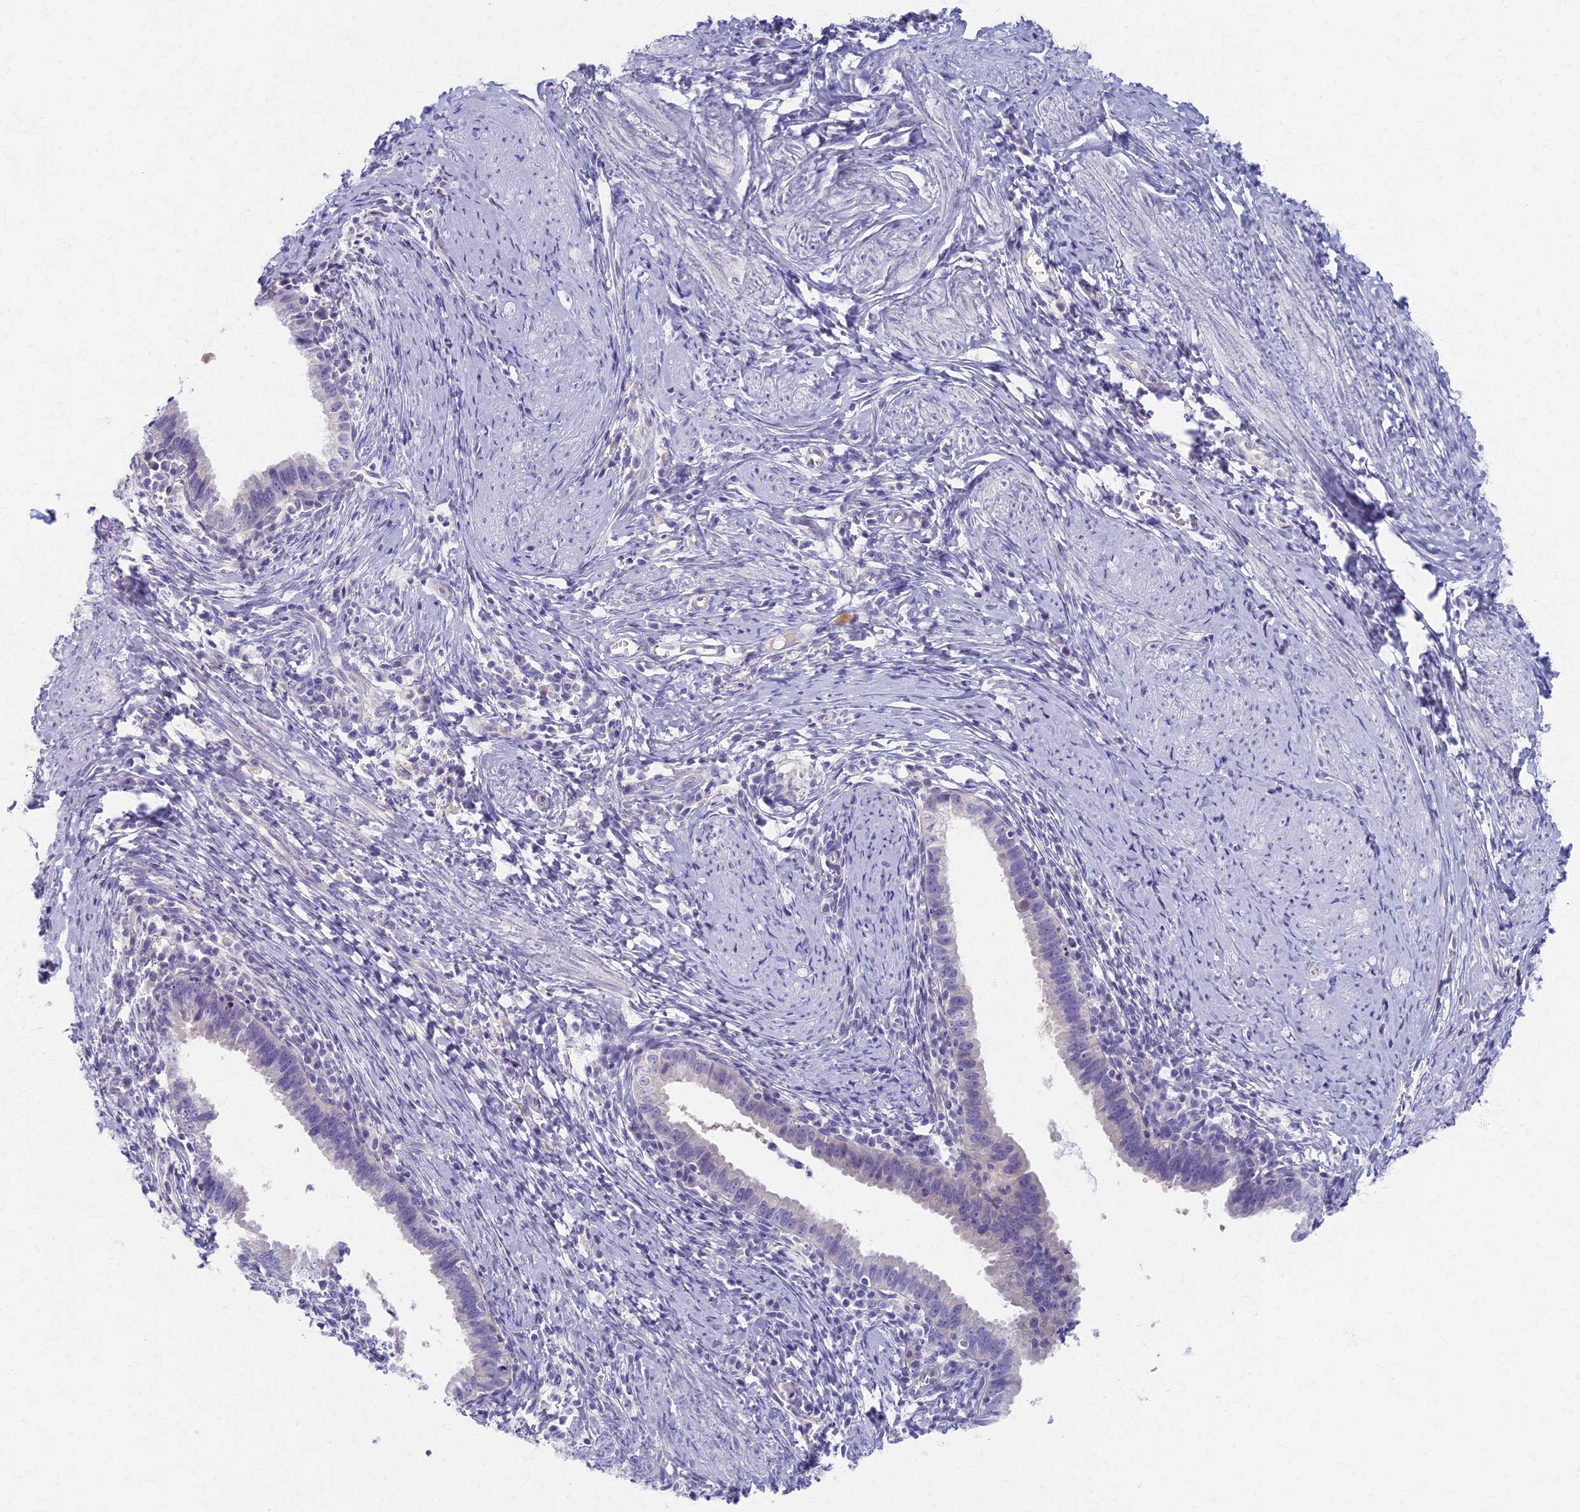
{"staining": {"intensity": "negative", "quantity": "none", "location": "none"}, "tissue": "cervical cancer", "cell_type": "Tumor cells", "image_type": "cancer", "snomed": [{"axis": "morphology", "description": "Adenocarcinoma, NOS"}, {"axis": "topography", "description": "Cervix"}], "caption": "IHC of cervical adenocarcinoma reveals no expression in tumor cells. (DAB immunohistochemistry (IHC) visualized using brightfield microscopy, high magnification).", "gene": "AP4E1", "patient": {"sex": "female", "age": 36}}